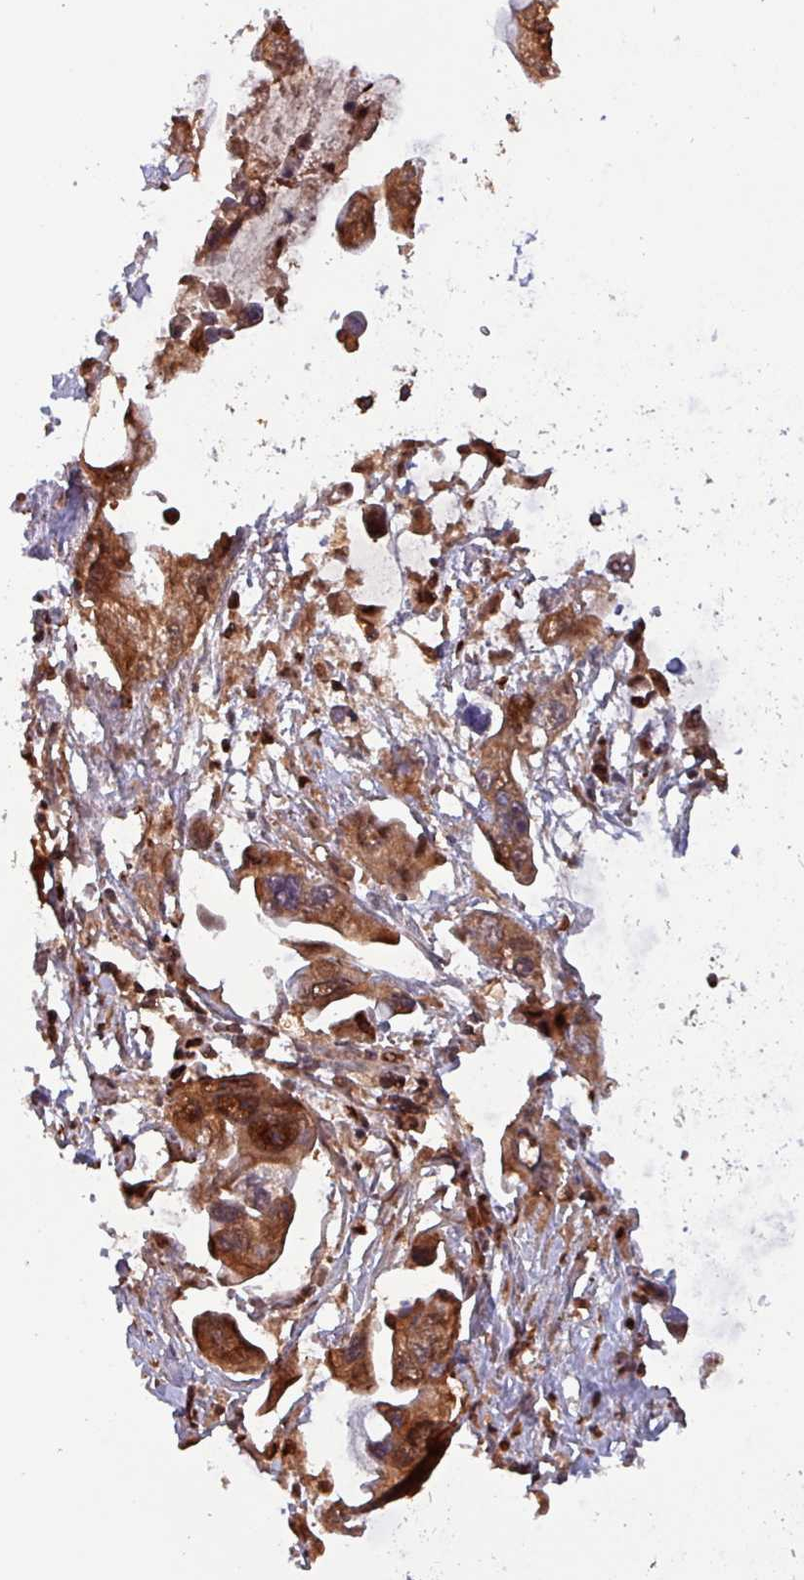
{"staining": {"intensity": "strong", "quantity": ">75%", "location": "cytoplasmic/membranous,nuclear"}, "tissue": "pancreatic cancer", "cell_type": "Tumor cells", "image_type": "cancer", "snomed": [{"axis": "morphology", "description": "Adenocarcinoma, NOS"}, {"axis": "topography", "description": "Pancreas"}], "caption": "A brown stain highlights strong cytoplasmic/membranous and nuclear positivity of a protein in pancreatic cancer tumor cells.", "gene": "PSMB8", "patient": {"sex": "female", "age": 83}}